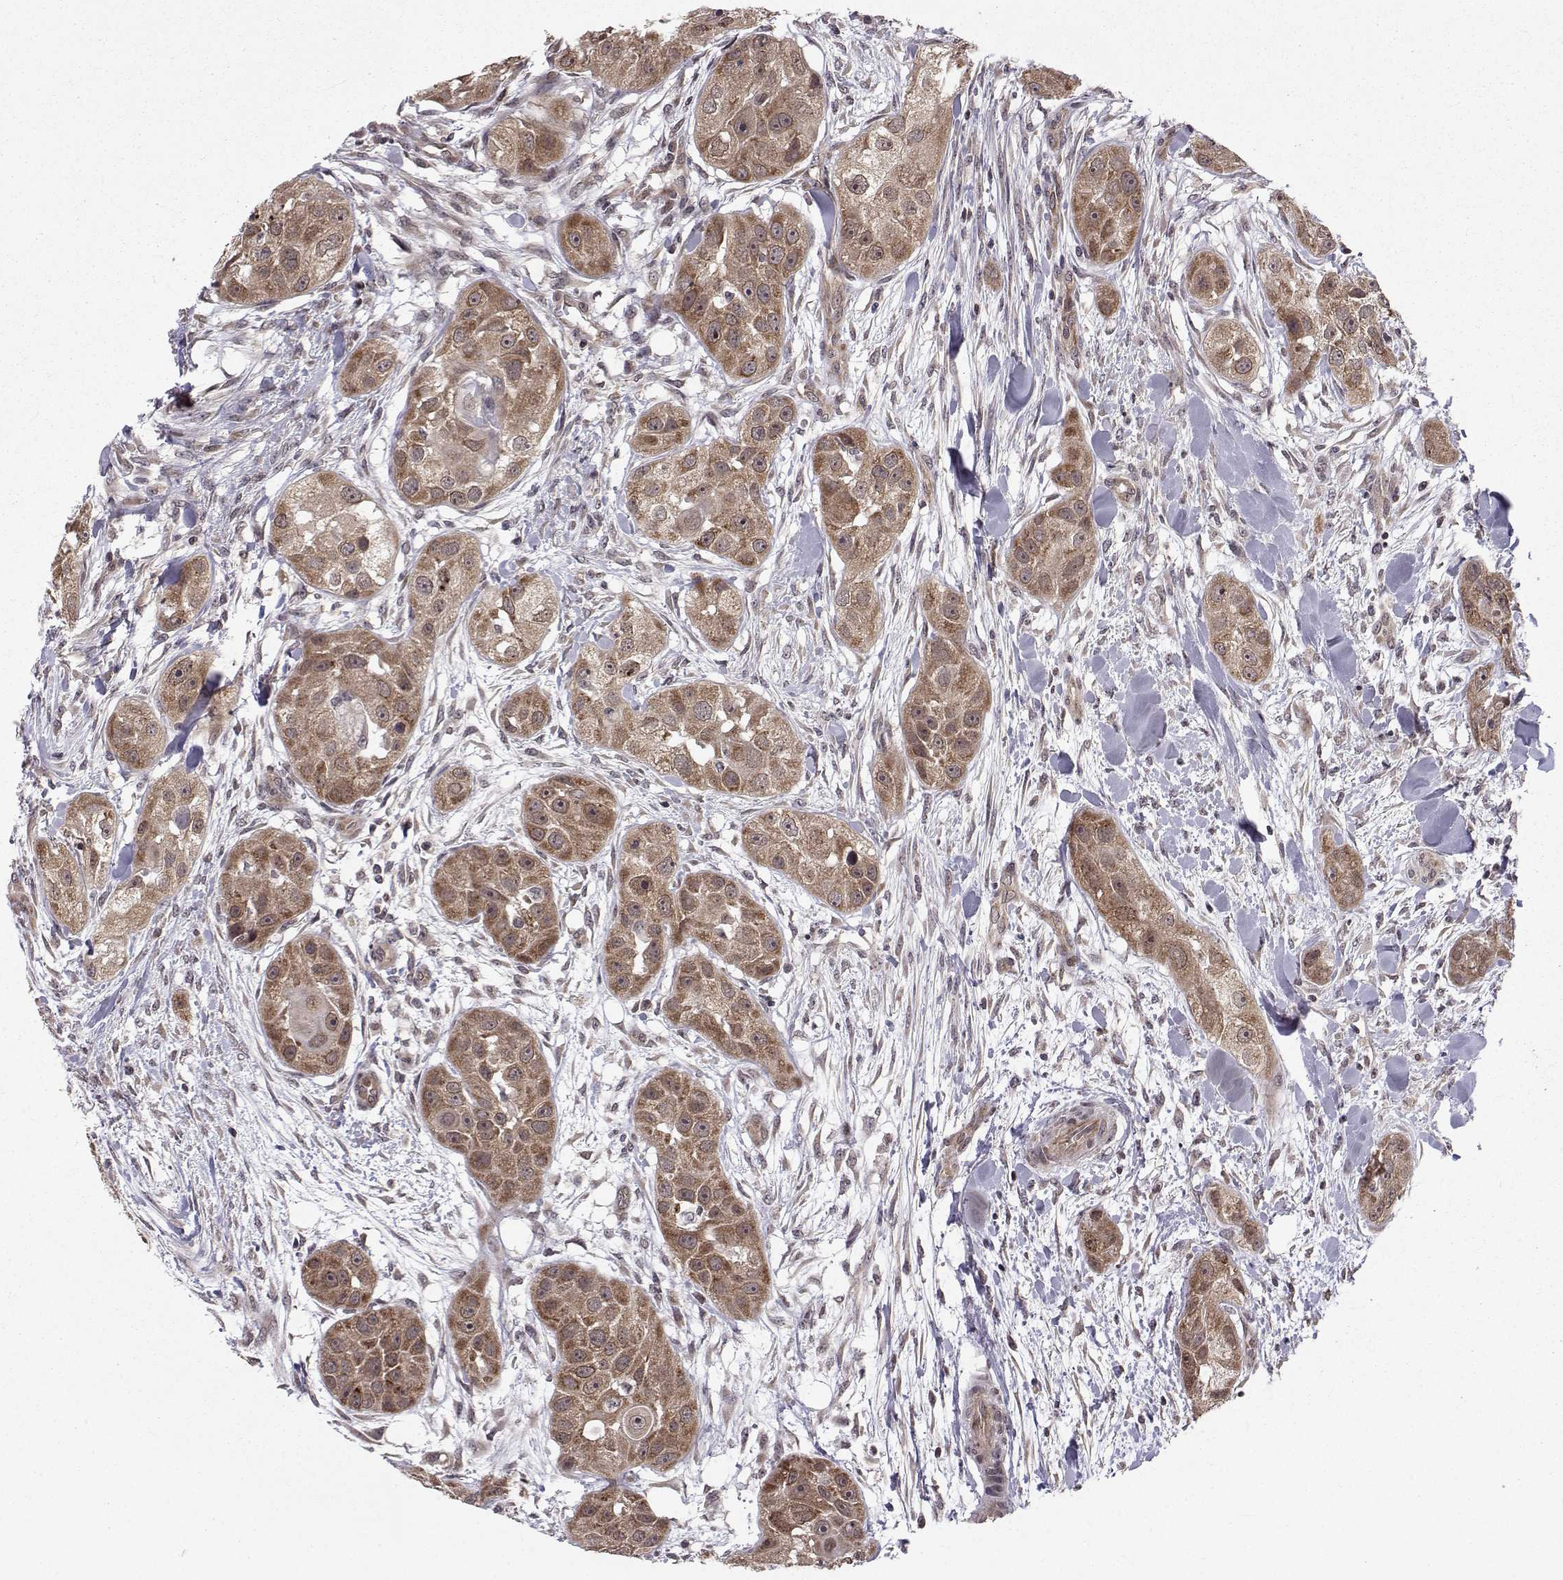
{"staining": {"intensity": "moderate", "quantity": ">75%", "location": "cytoplasmic/membranous"}, "tissue": "head and neck cancer", "cell_type": "Tumor cells", "image_type": "cancer", "snomed": [{"axis": "morphology", "description": "Squamous cell carcinoma, NOS"}, {"axis": "topography", "description": "Head-Neck"}], "caption": "Immunohistochemistry (DAB (3,3'-diaminobenzidine)) staining of human head and neck squamous cell carcinoma demonstrates moderate cytoplasmic/membranous protein positivity in about >75% of tumor cells.", "gene": "PKN2", "patient": {"sex": "male", "age": 51}}